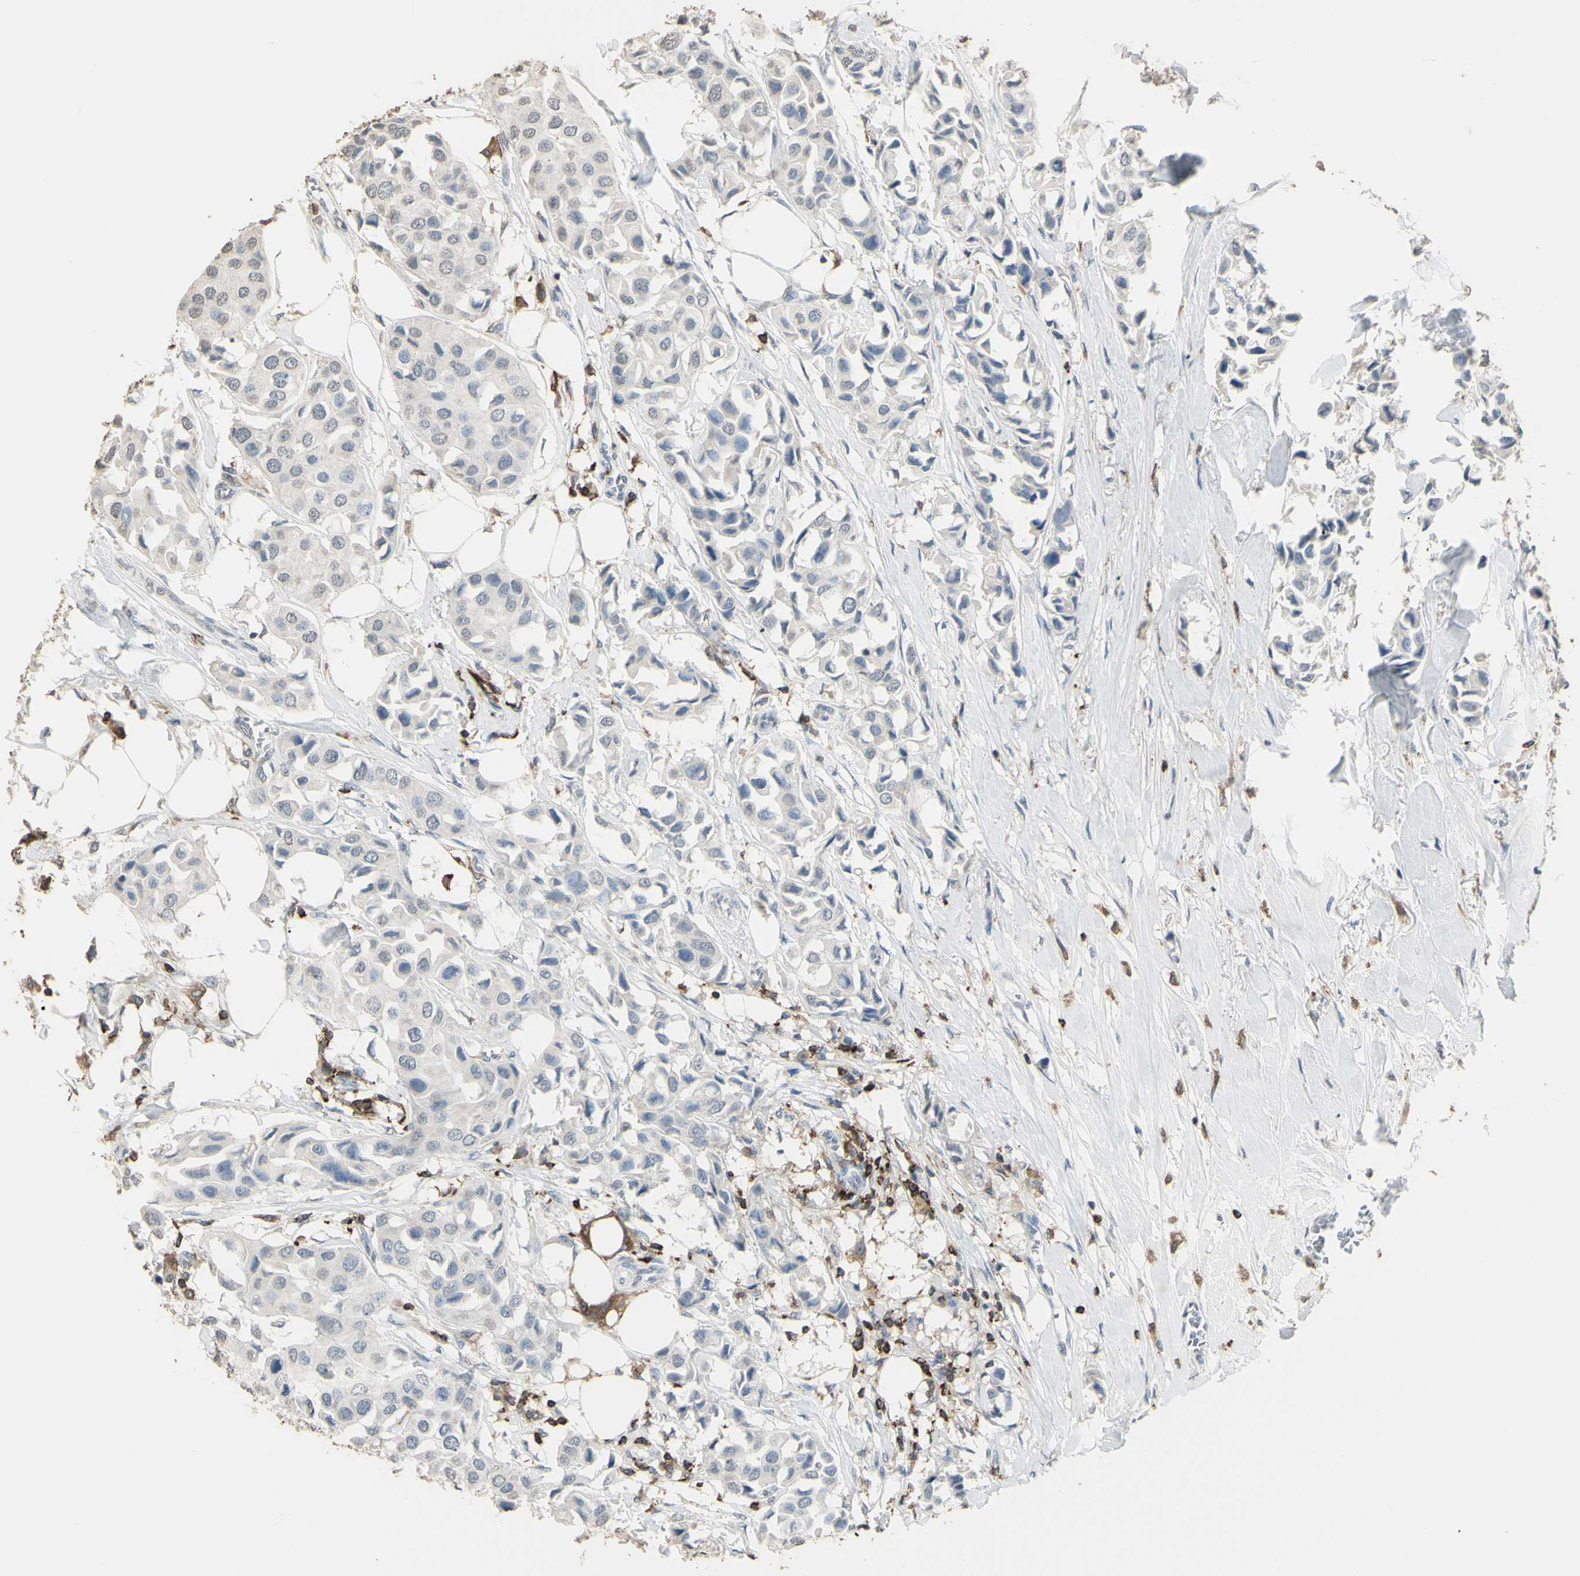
{"staining": {"intensity": "negative", "quantity": "none", "location": "none"}, "tissue": "breast cancer", "cell_type": "Tumor cells", "image_type": "cancer", "snomed": [{"axis": "morphology", "description": "Duct carcinoma"}, {"axis": "topography", "description": "Breast"}], "caption": "This micrograph is of breast intraductal carcinoma stained with immunohistochemistry (IHC) to label a protein in brown with the nuclei are counter-stained blue. There is no staining in tumor cells.", "gene": "PSTPIP1", "patient": {"sex": "female", "age": 80}}